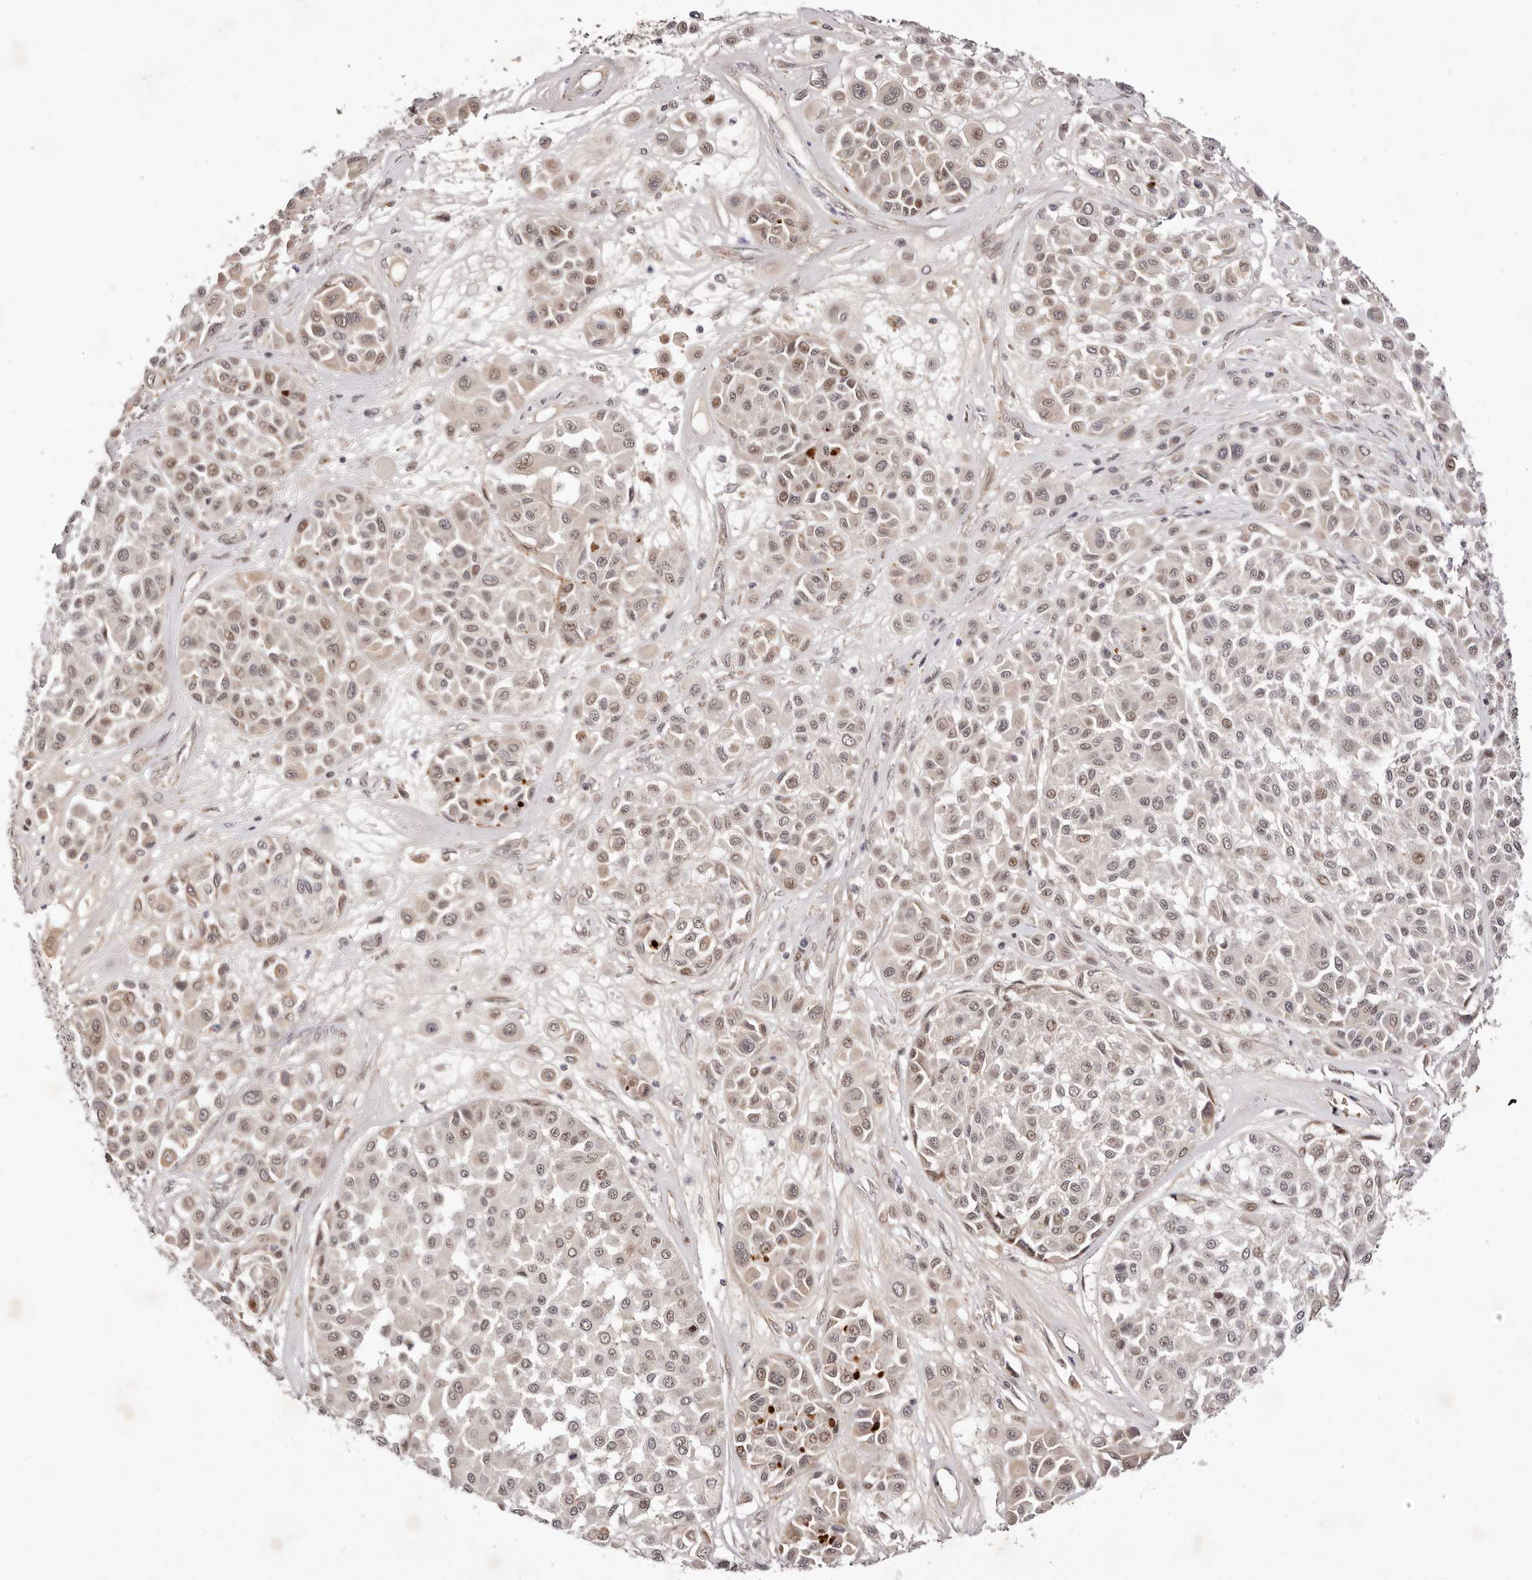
{"staining": {"intensity": "moderate", "quantity": "<25%", "location": "nuclear"}, "tissue": "melanoma", "cell_type": "Tumor cells", "image_type": "cancer", "snomed": [{"axis": "morphology", "description": "Malignant melanoma, Metastatic site"}, {"axis": "topography", "description": "Soft tissue"}], "caption": "Melanoma was stained to show a protein in brown. There is low levels of moderate nuclear expression in about <25% of tumor cells. Nuclei are stained in blue.", "gene": "WRN", "patient": {"sex": "male", "age": 41}}